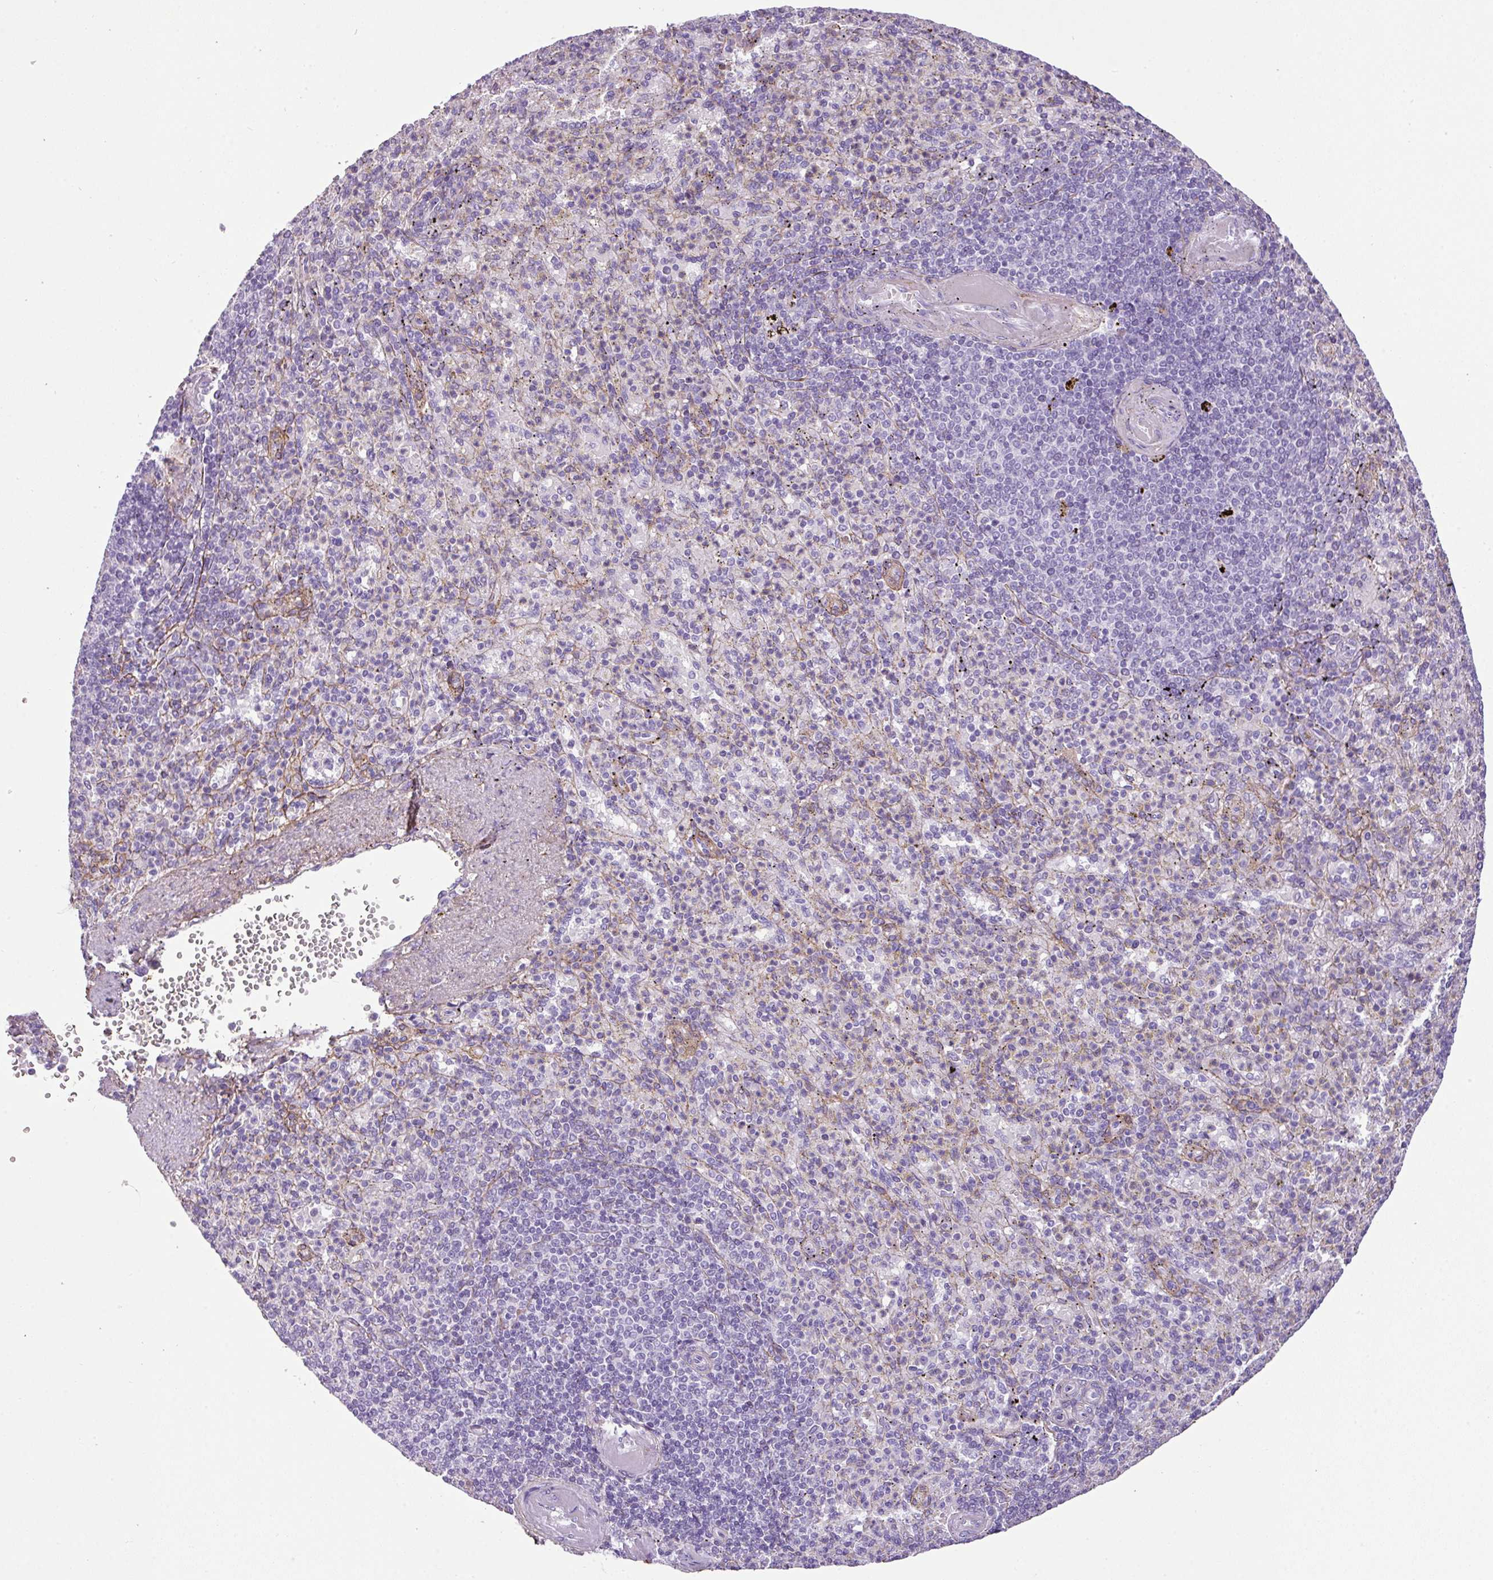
{"staining": {"intensity": "negative", "quantity": "none", "location": "none"}, "tissue": "spleen", "cell_type": "Cells in red pulp", "image_type": "normal", "snomed": [{"axis": "morphology", "description": "Normal tissue, NOS"}, {"axis": "topography", "description": "Spleen"}], "caption": "Spleen was stained to show a protein in brown. There is no significant positivity in cells in red pulp. (DAB (3,3'-diaminobenzidine) immunohistochemistry (IHC) visualized using brightfield microscopy, high magnification).", "gene": "PARD6G", "patient": {"sex": "female", "age": 74}}